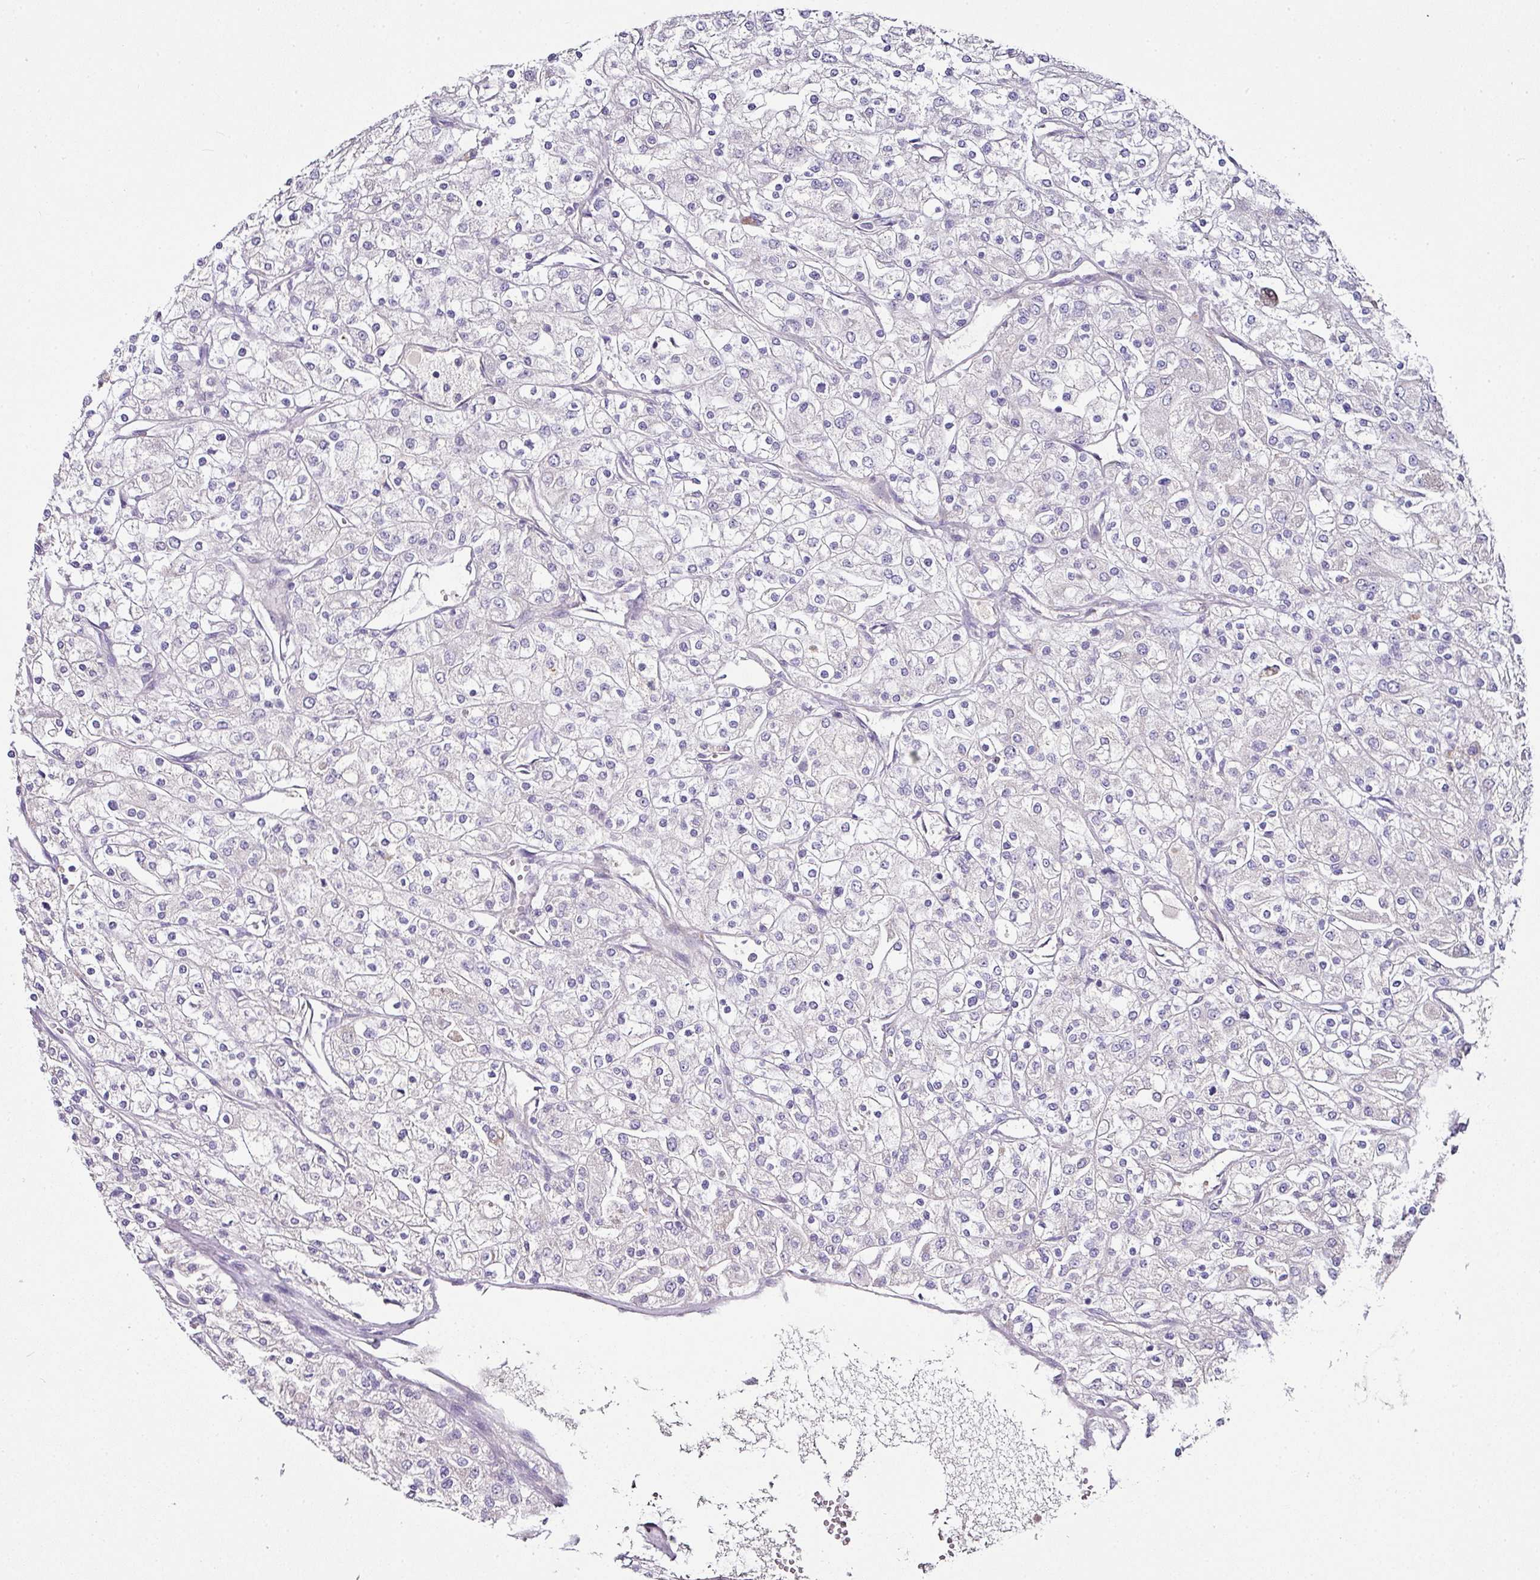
{"staining": {"intensity": "negative", "quantity": "none", "location": "none"}, "tissue": "renal cancer", "cell_type": "Tumor cells", "image_type": "cancer", "snomed": [{"axis": "morphology", "description": "Adenocarcinoma, NOS"}, {"axis": "topography", "description": "Kidney"}], "caption": "Protein analysis of renal cancer (adenocarcinoma) demonstrates no significant staining in tumor cells.", "gene": "SKIC2", "patient": {"sex": "male", "age": 80}}